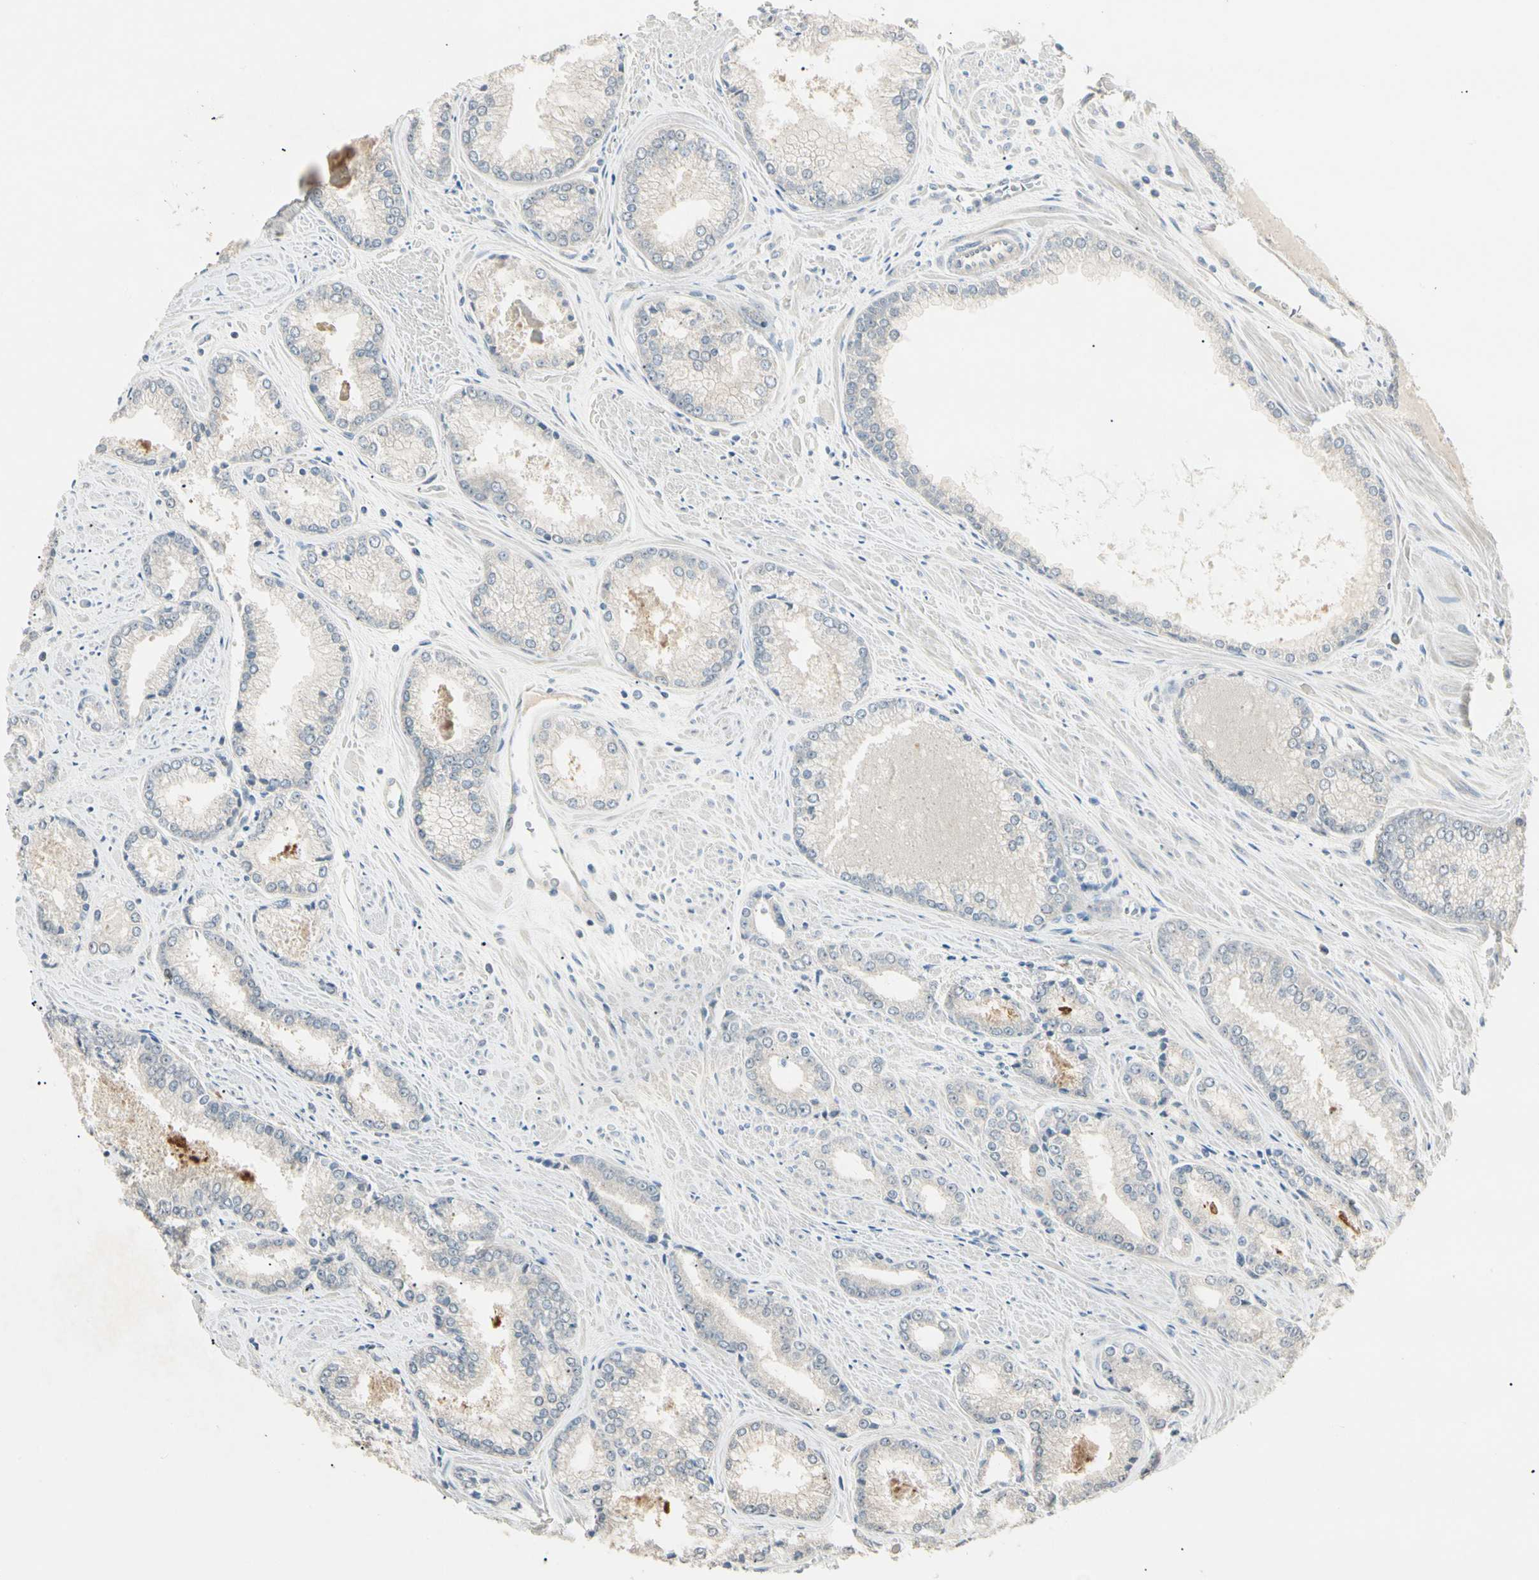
{"staining": {"intensity": "negative", "quantity": "none", "location": "none"}, "tissue": "prostate cancer", "cell_type": "Tumor cells", "image_type": "cancer", "snomed": [{"axis": "morphology", "description": "Adenocarcinoma, Low grade"}, {"axis": "topography", "description": "Prostate"}], "caption": "High power microscopy micrograph of an immunohistochemistry image of prostate cancer (low-grade adenocarcinoma), revealing no significant positivity in tumor cells. Brightfield microscopy of IHC stained with DAB (brown) and hematoxylin (blue), captured at high magnification.", "gene": "P3H2", "patient": {"sex": "male", "age": 64}}